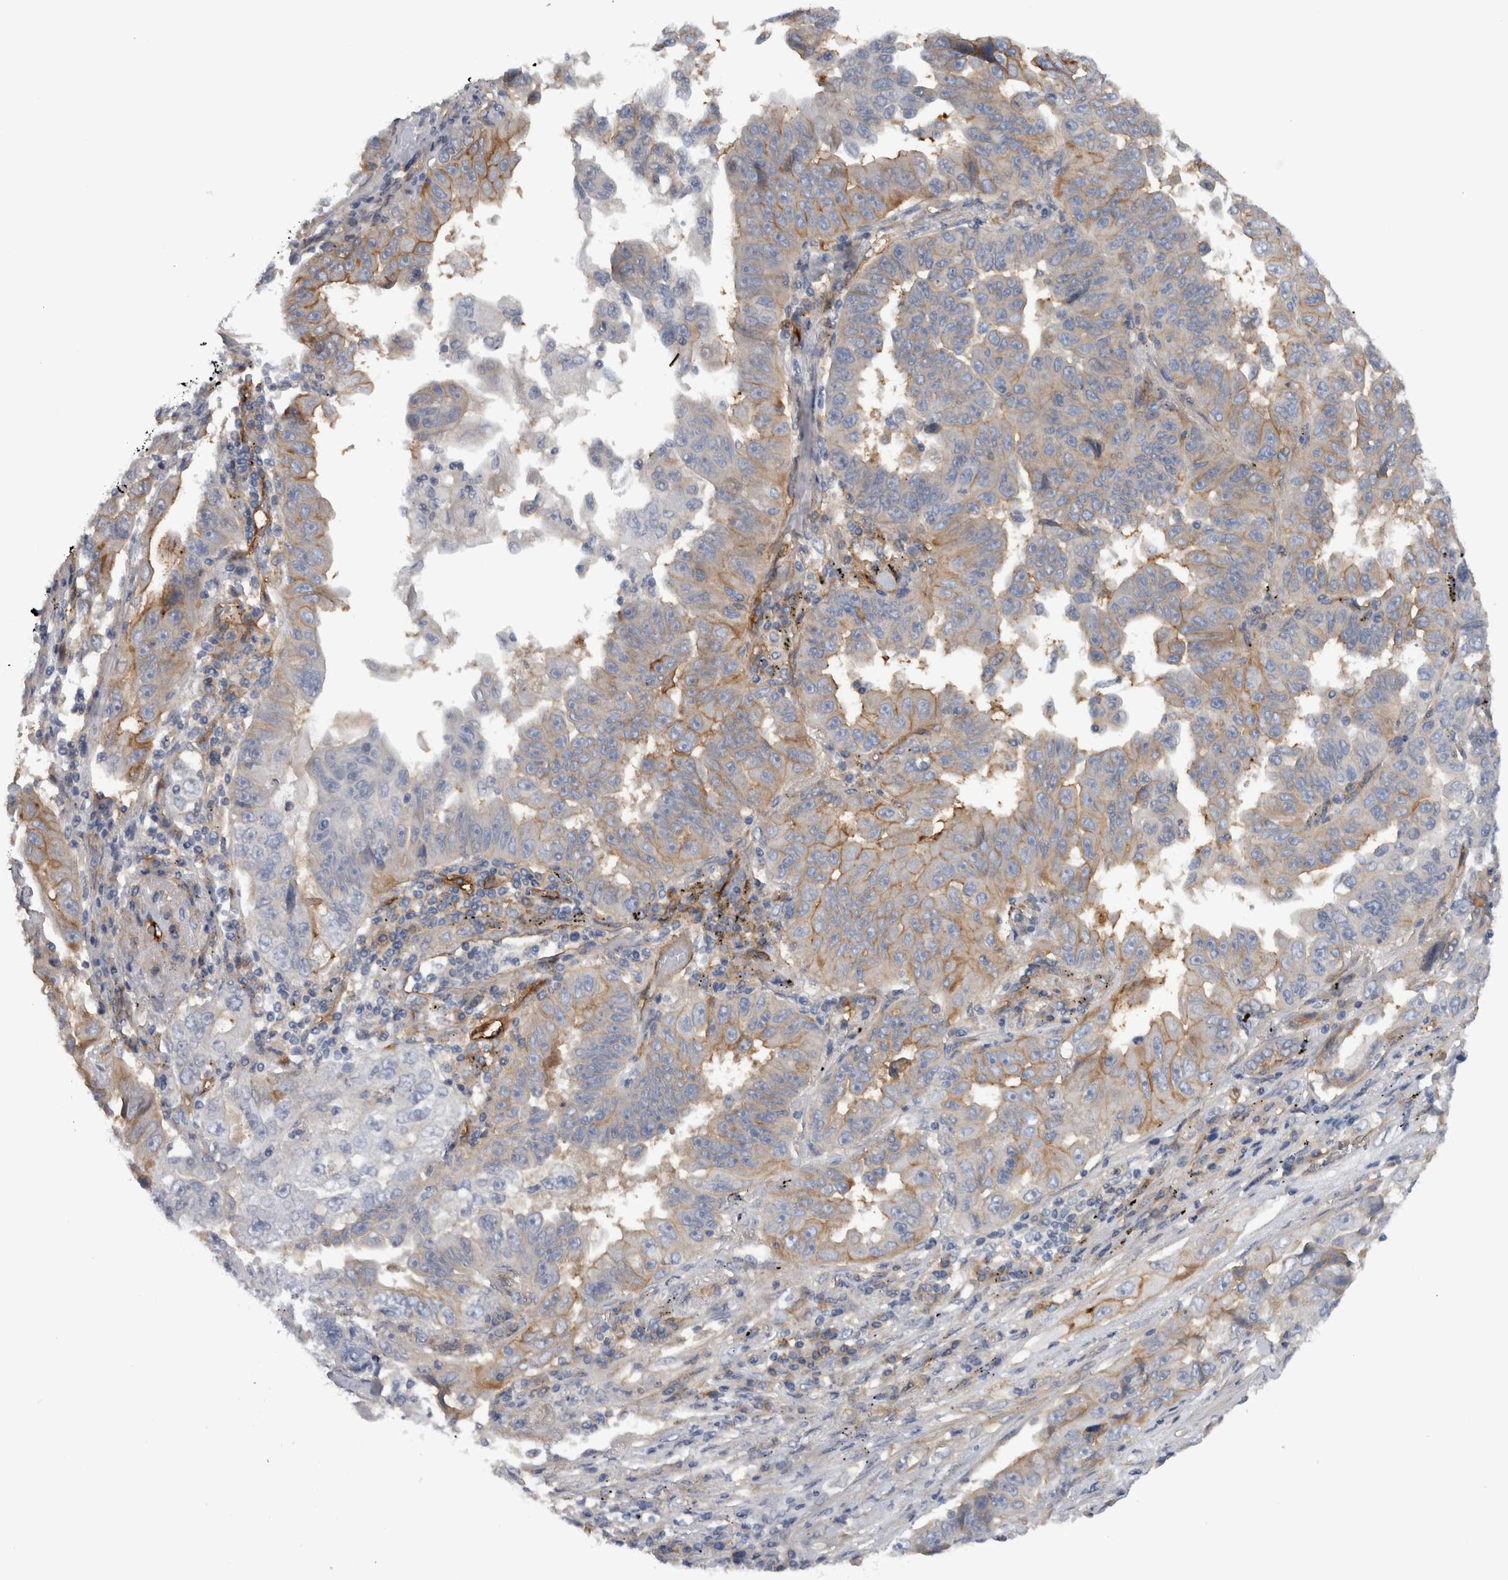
{"staining": {"intensity": "moderate", "quantity": "25%-75%", "location": "cytoplasmic/membranous"}, "tissue": "lung cancer", "cell_type": "Tumor cells", "image_type": "cancer", "snomed": [{"axis": "morphology", "description": "Adenocarcinoma, NOS"}, {"axis": "topography", "description": "Lung"}], "caption": "This histopathology image demonstrates lung cancer (adenocarcinoma) stained with IHC to label a protein in brown. The cytoplasmic/membranous of tumor cells show moderate positivity for the protein. Nuclei are counter-stained blue.", "gene": "CD59", "patient": {"sex": "female", "age": 51}}